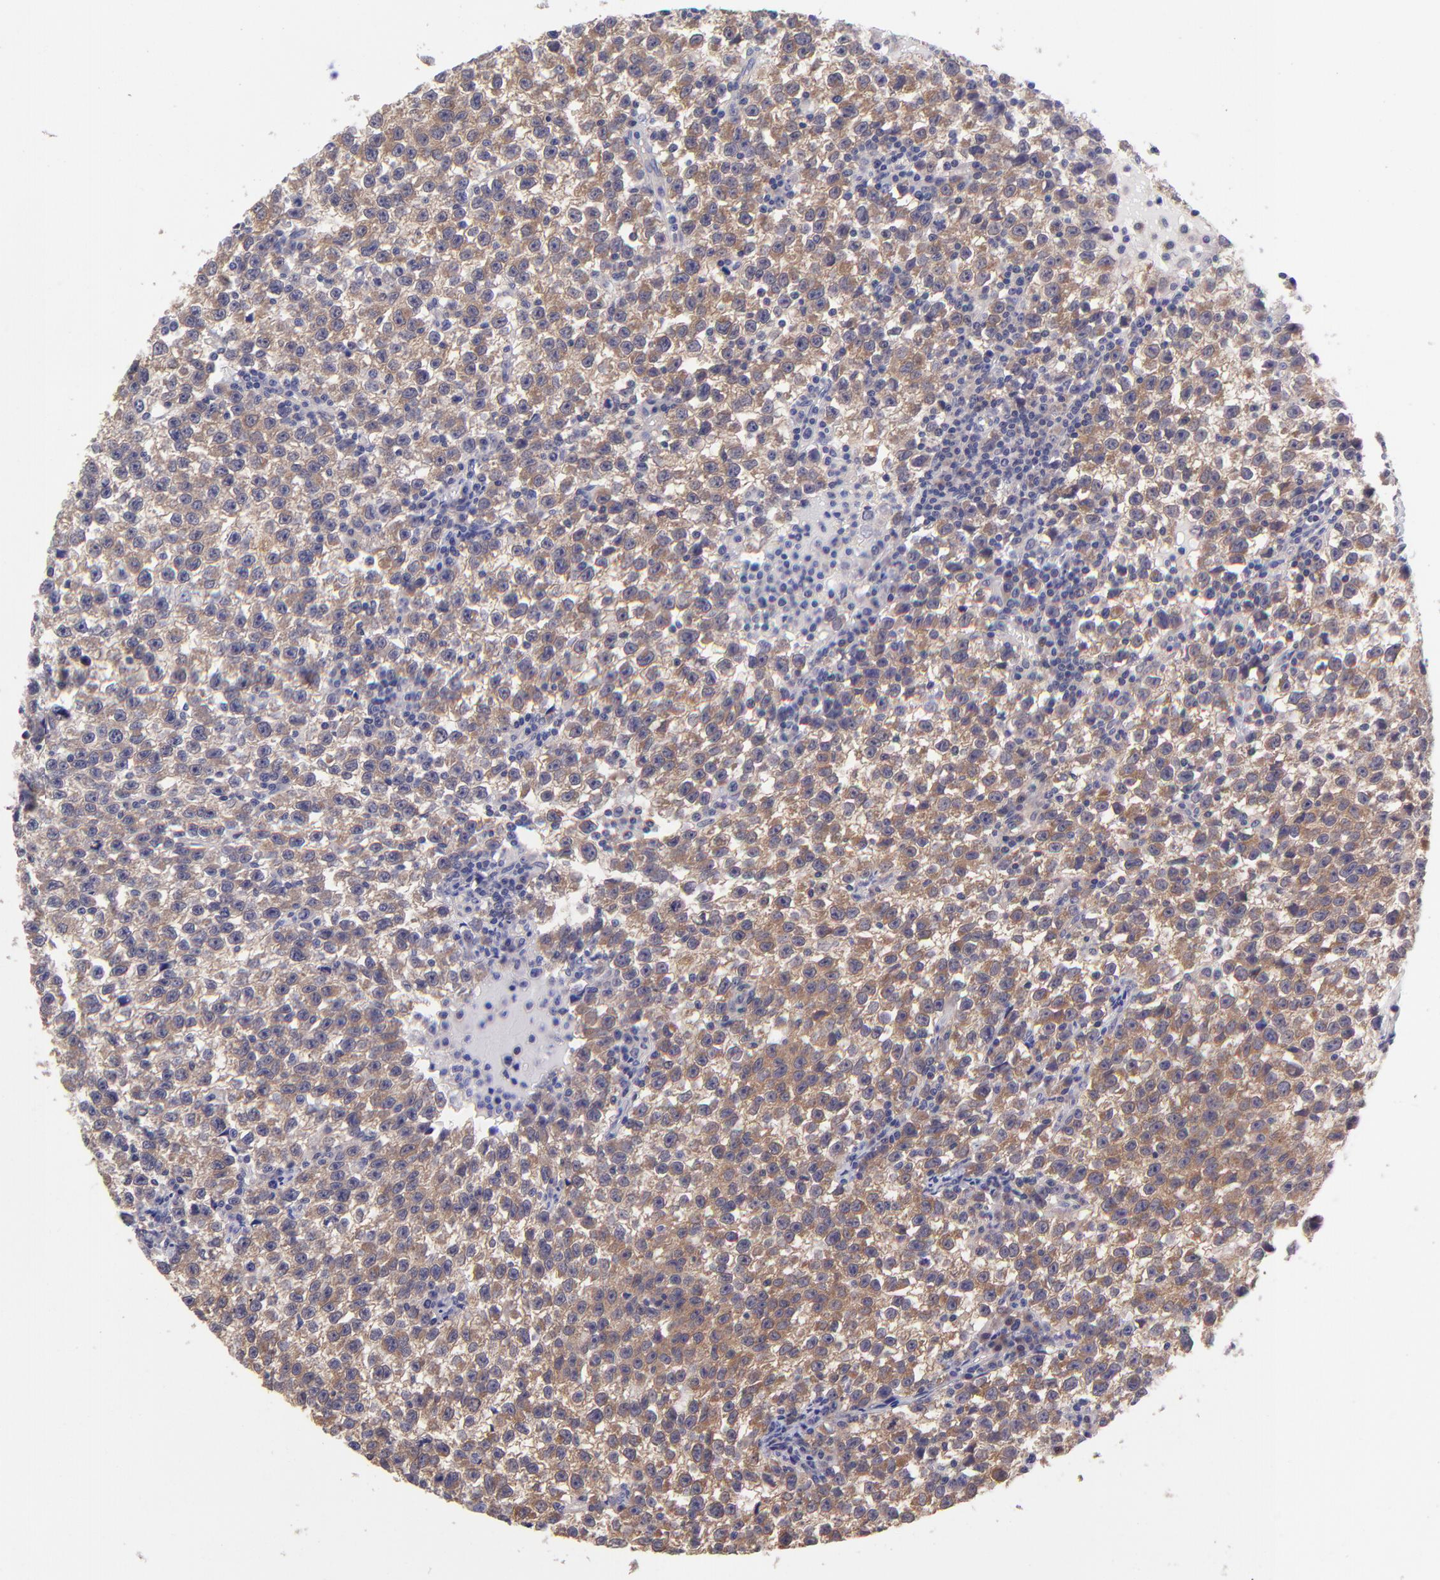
{"staining": {"intensity": "moderate", "quantity": ">75%", "location": "cytoplasmic/membranous"}, "tissue": "testis cancer", "cell_type": "Tumor cells", "image_type": "cancer", "snomed": [{"axis": "morphology", "description": "Seminoma, NOS"}, {"axis": "topography", "description": "Testis"}], "caption": "A histopathology image of testis cancer stained for a protein exhibits moderate cytoplasmic/membranous brown staining in tumor cells.", "gene": "NSF", "patient": {"sex": "male", "age": 35}}